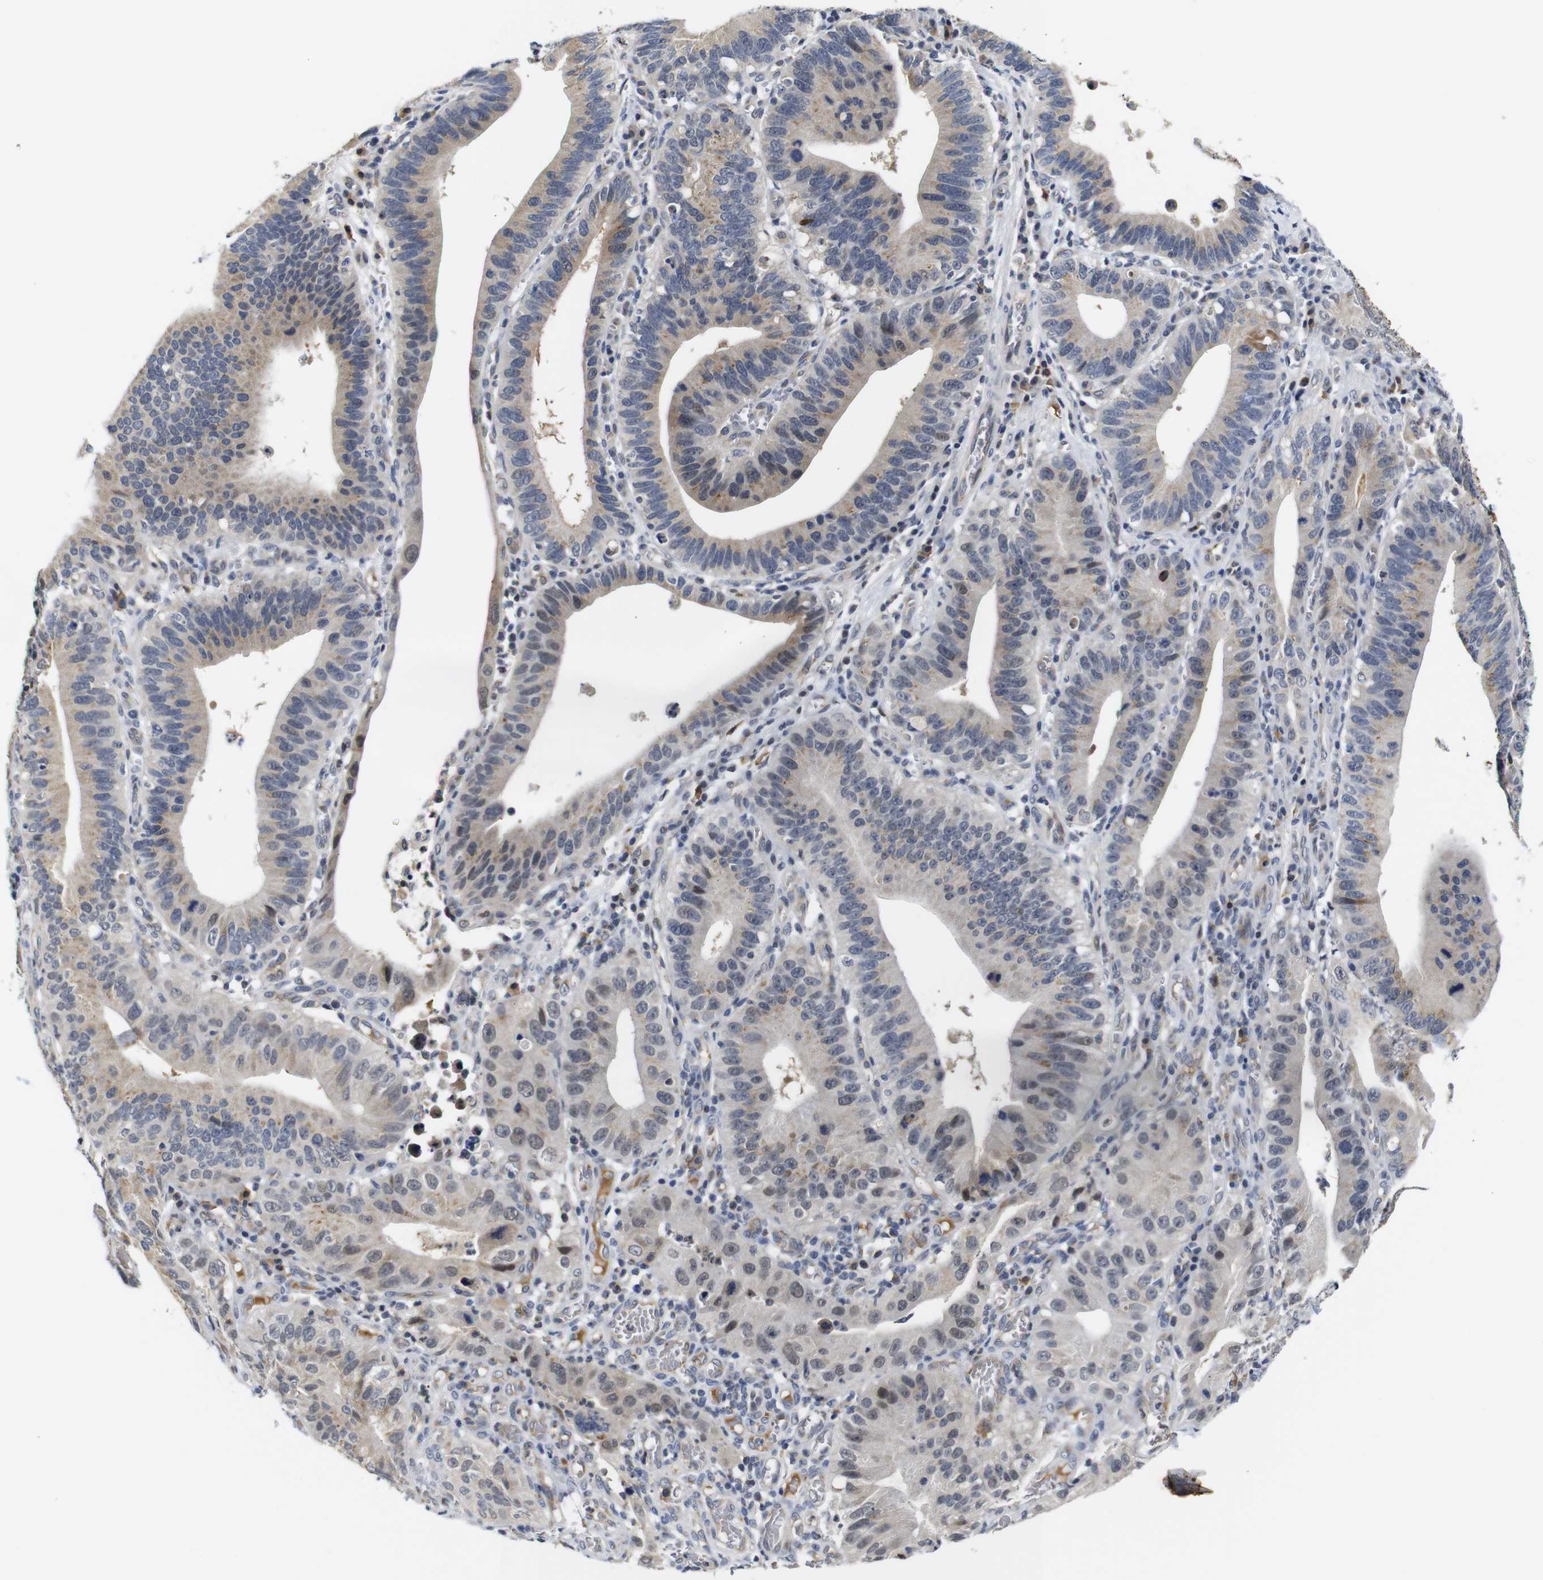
{"staining": {"intensity": "weak", "quantity": "<25%", "location": "cytoplasmic/membranous,nuclear"}, "tissue": "stomach cancer", "cell_type": "Tumor cells", "image_type": "cancer", "snomed": [{"axis": "morphology", "description": "Adenocarcinoma, NOS"}, {"axis": "topography", "description": "Stomach"}, {"axis": "topography", "description": "Gastric cardia"}], "caption": "This is an IHC histopathology image of stomach cancer. There is no positivity in tumor cells.", "gene": "FURIN", "patient": {"sex": "male", "age": 59}}